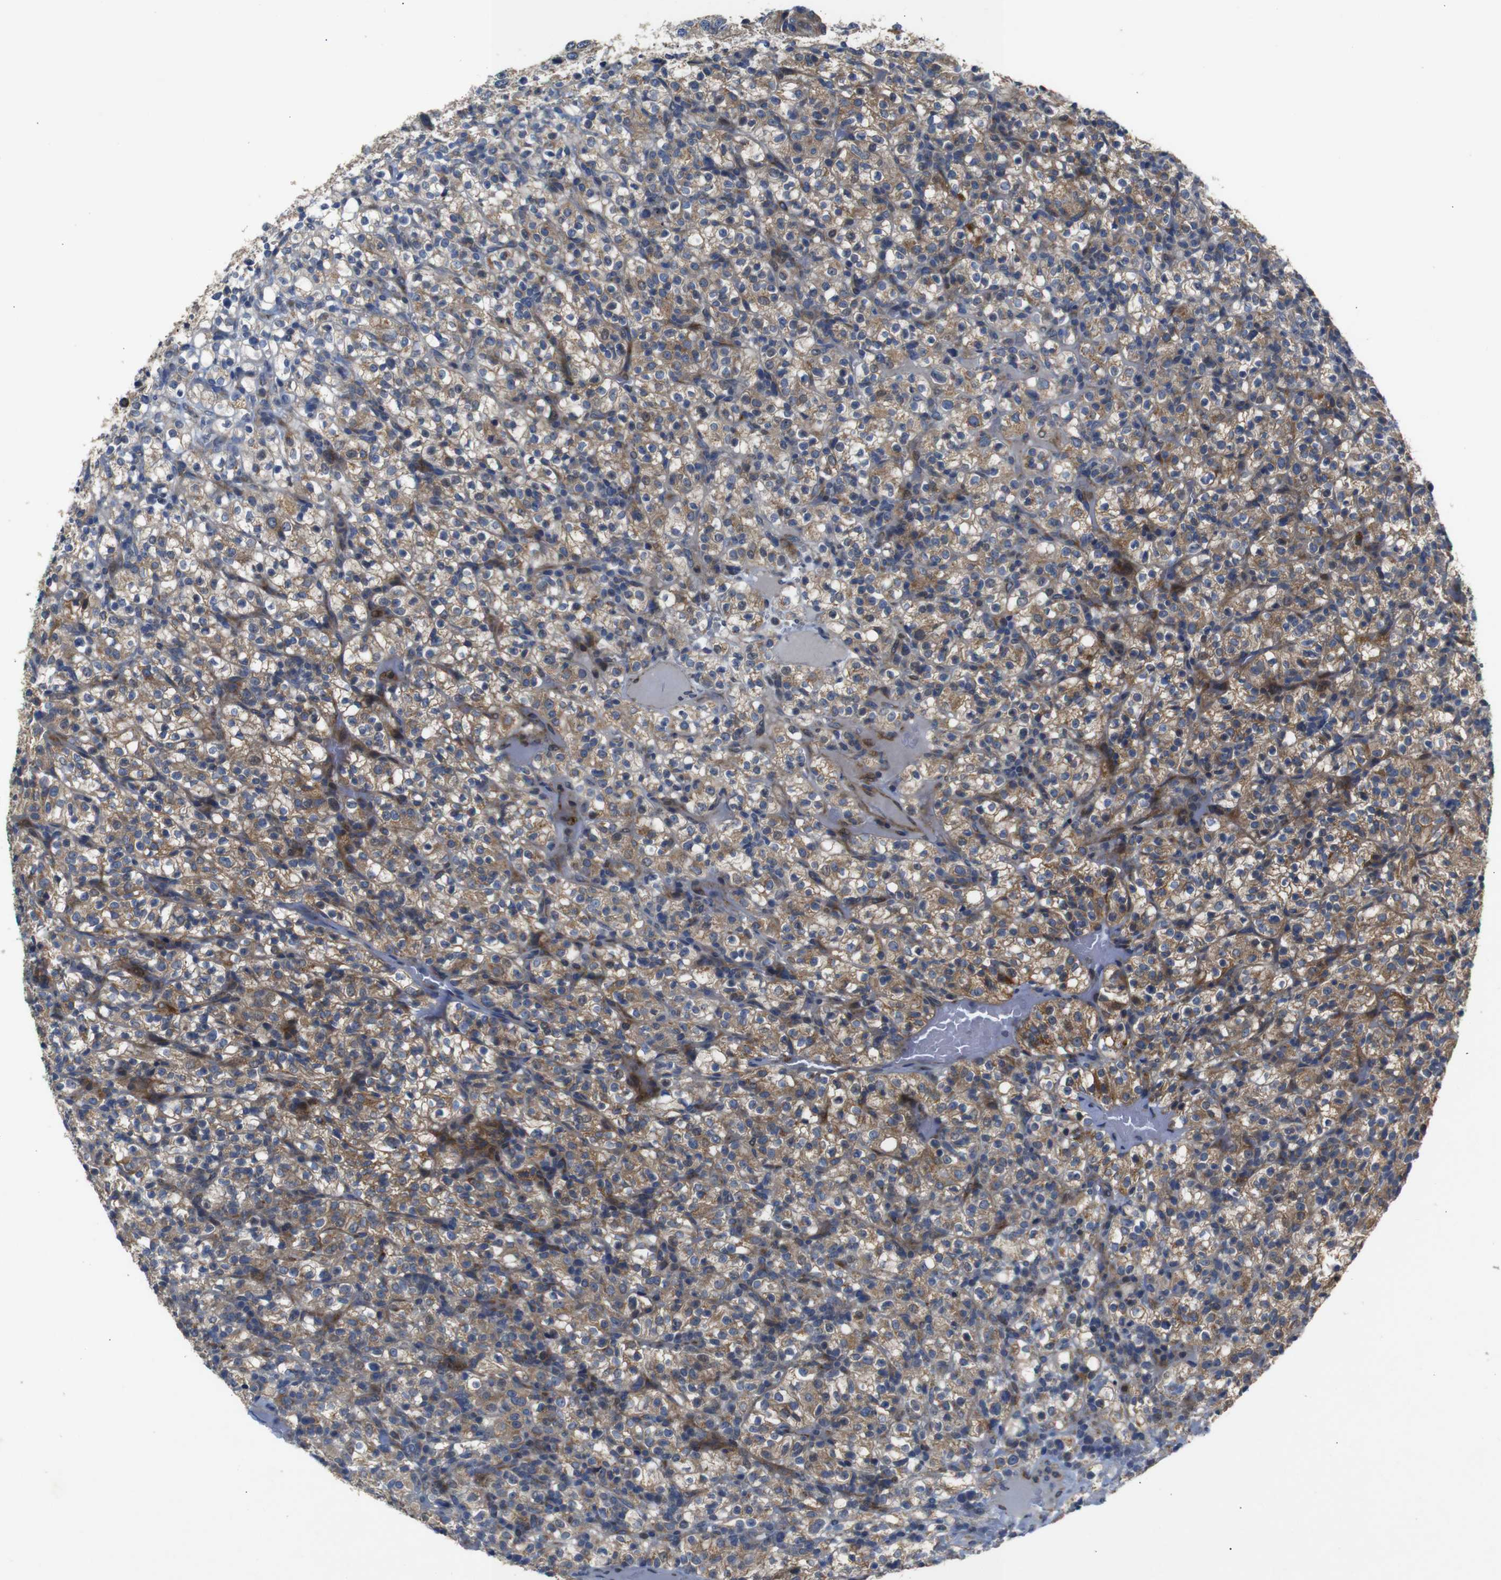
{"staining": {"intensity": "moderate", "quantity": ">75%", "location": "cytoplasmic/membranous"}, "tissue": "renal cancer", "cell_type": "Tumor cells", "image_type": "cancer", "snomed": [{"axis": "morphology", "description": "Normal tissue, NOS"}, {"axis": "morphology", "description": "Adenocarcinoma, NOS"}, {"axis": "topography", "description": "Kidney"}], "caption": "This micrograph exhibits immunohistochemistry staining of renal adenocarcinoma, with medium moderate cytoplasmic/membranous staining in approximately >75% of tumor cells.", "gene": "CHST10", "patient": {"sex": "female", "age": 72}}